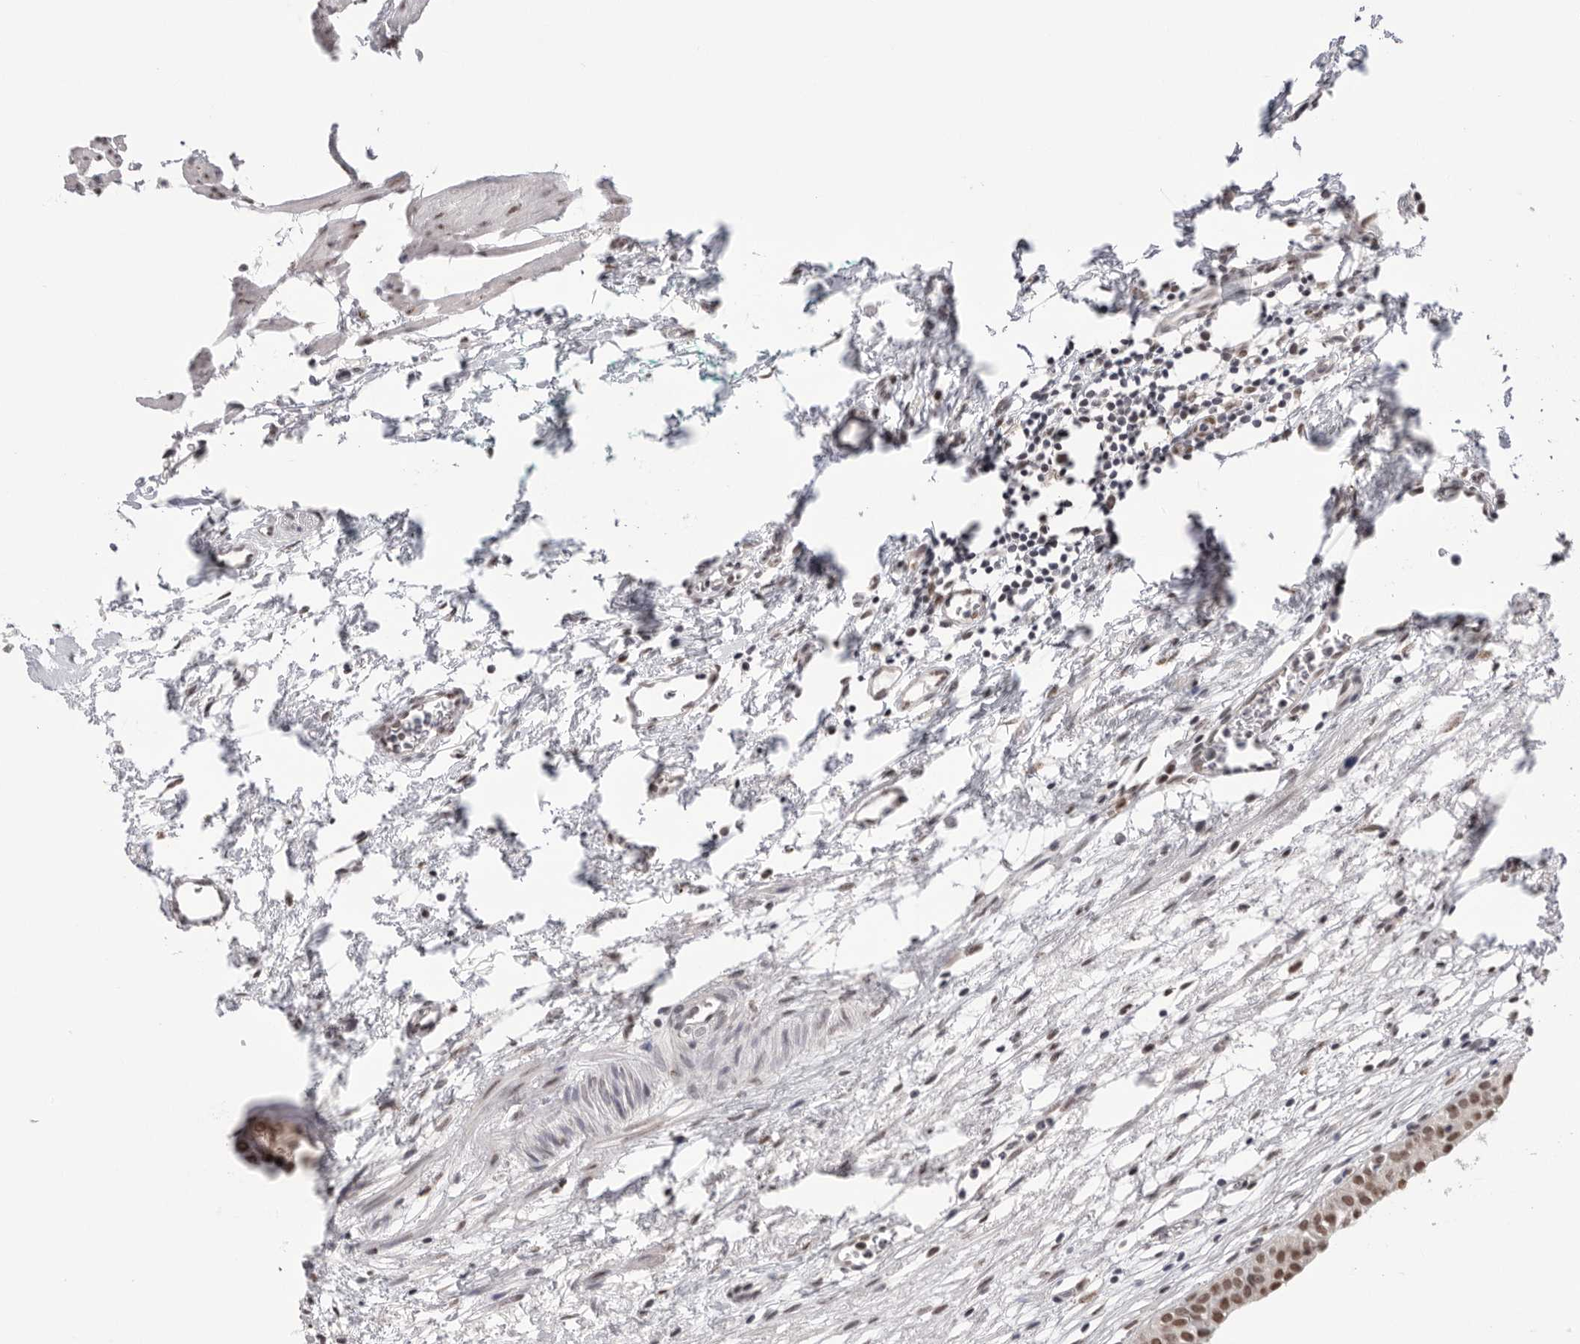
{"staining": {"intensity": "moderate", "quantity": ">75%", "location": "nuclear"}, "tissue": "urinary bladder", "cell_type": "Urothelial cells", "image_type": "normal", "snomed": [{"axis": "morphology", "description": "Normal tissue, NOS"}, {"axis": "morphology", "description": "Urothelial carcinoma, High grade"}, {"axis": "topography", "description": "Urinary bladder"}], "caption": "Moderate nuclear staining is seen in about >75% of urothelial cells in normal urinary bladder.", "gene": "BCLAF3", "patient": {"sex": "female", "age": 60}}